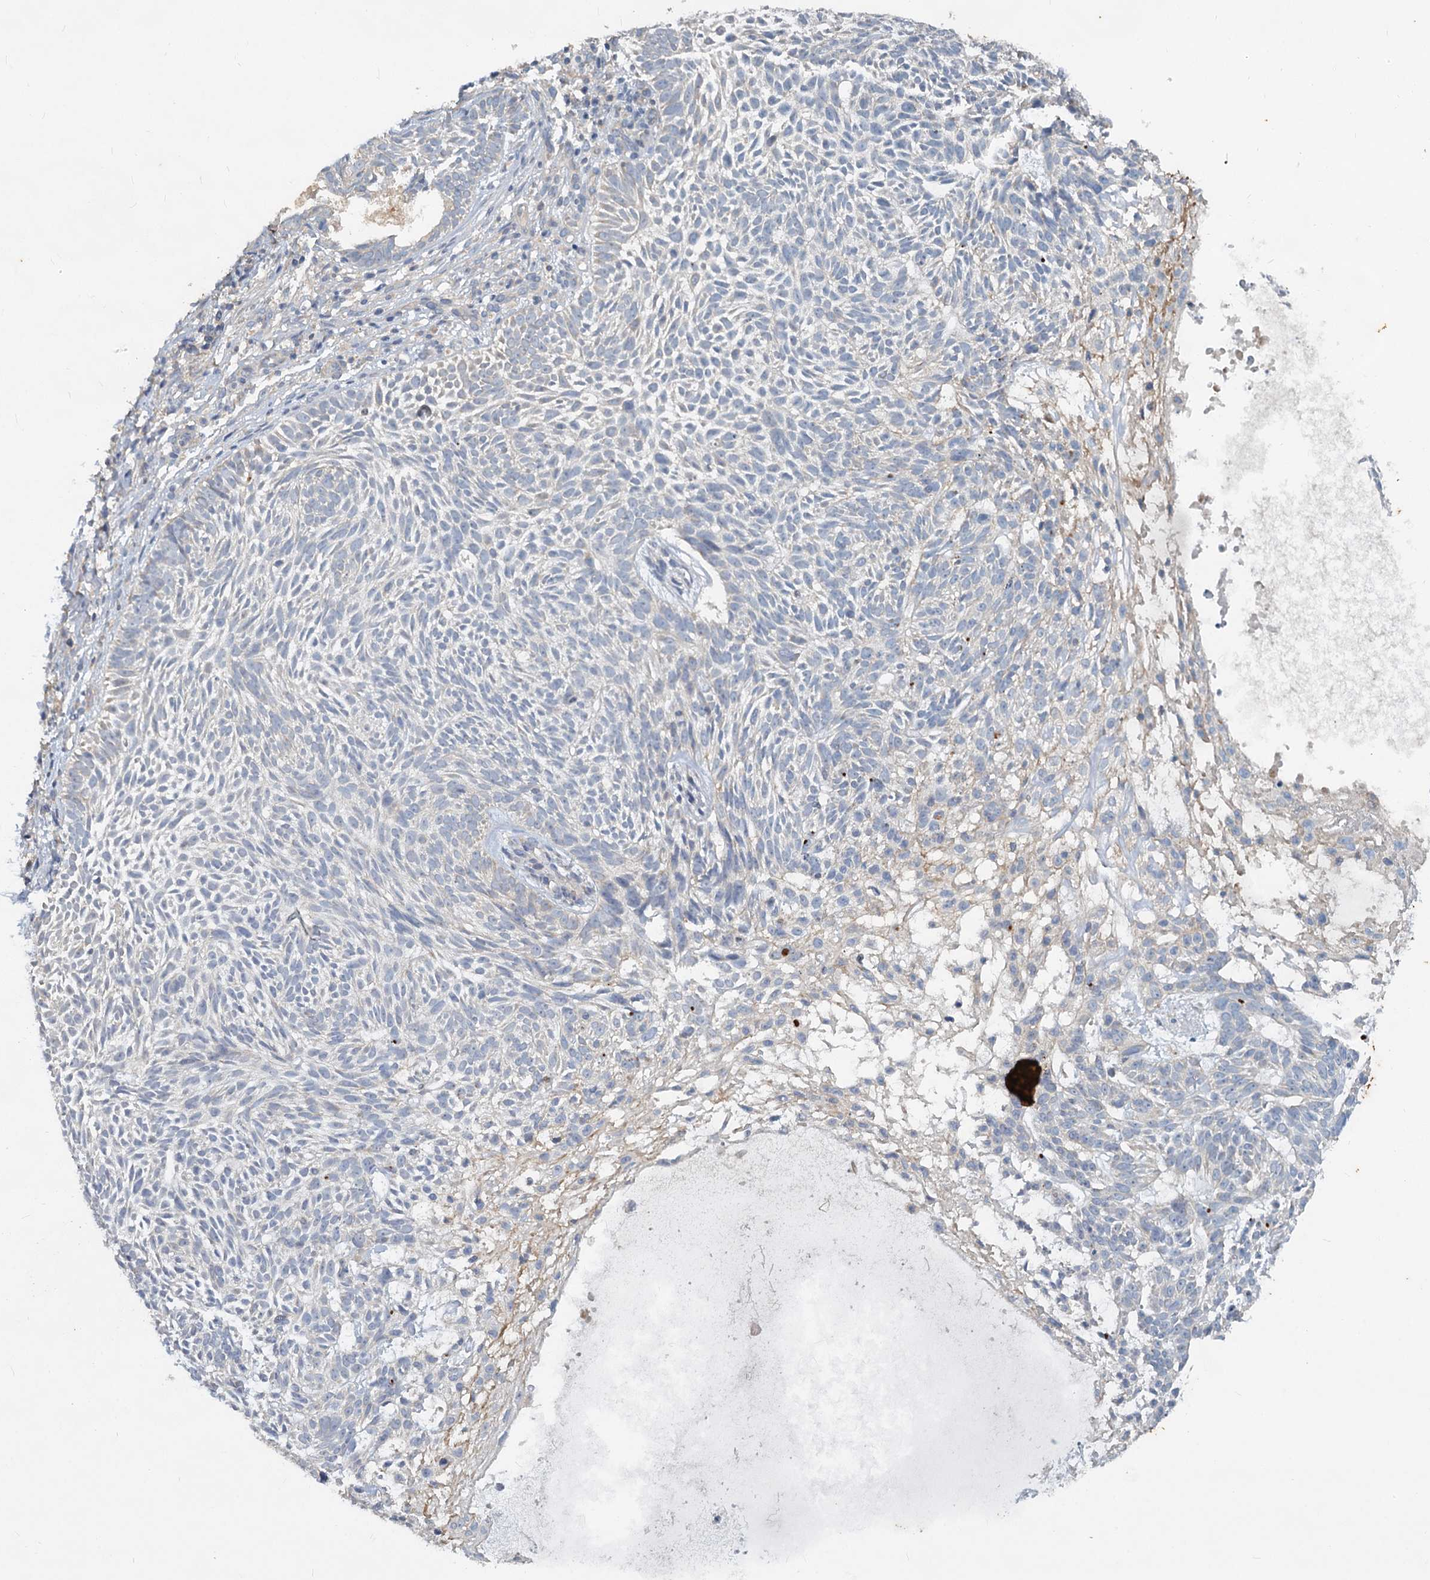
{"staining": {"intensity": "negative", "quantity": "none", "location": "none"}, "tissue": "skin cancer", "cell_type": "Tumor cells", "image_type": "cancer", "snomed": [{"axis": "morphology", "description": "Basal cell carcinoma"}, {"axis": "topography", "description": "Skin"}], "caption": "An immunohistochemistry (IHC) histopathology image of basal cell carcinoma (skin) is shown. There is no staining in tumor cells of basal cell carcinoma (skin).", "gene": "SLC2A7", "patient": {"sex": "male", "age": 75}}